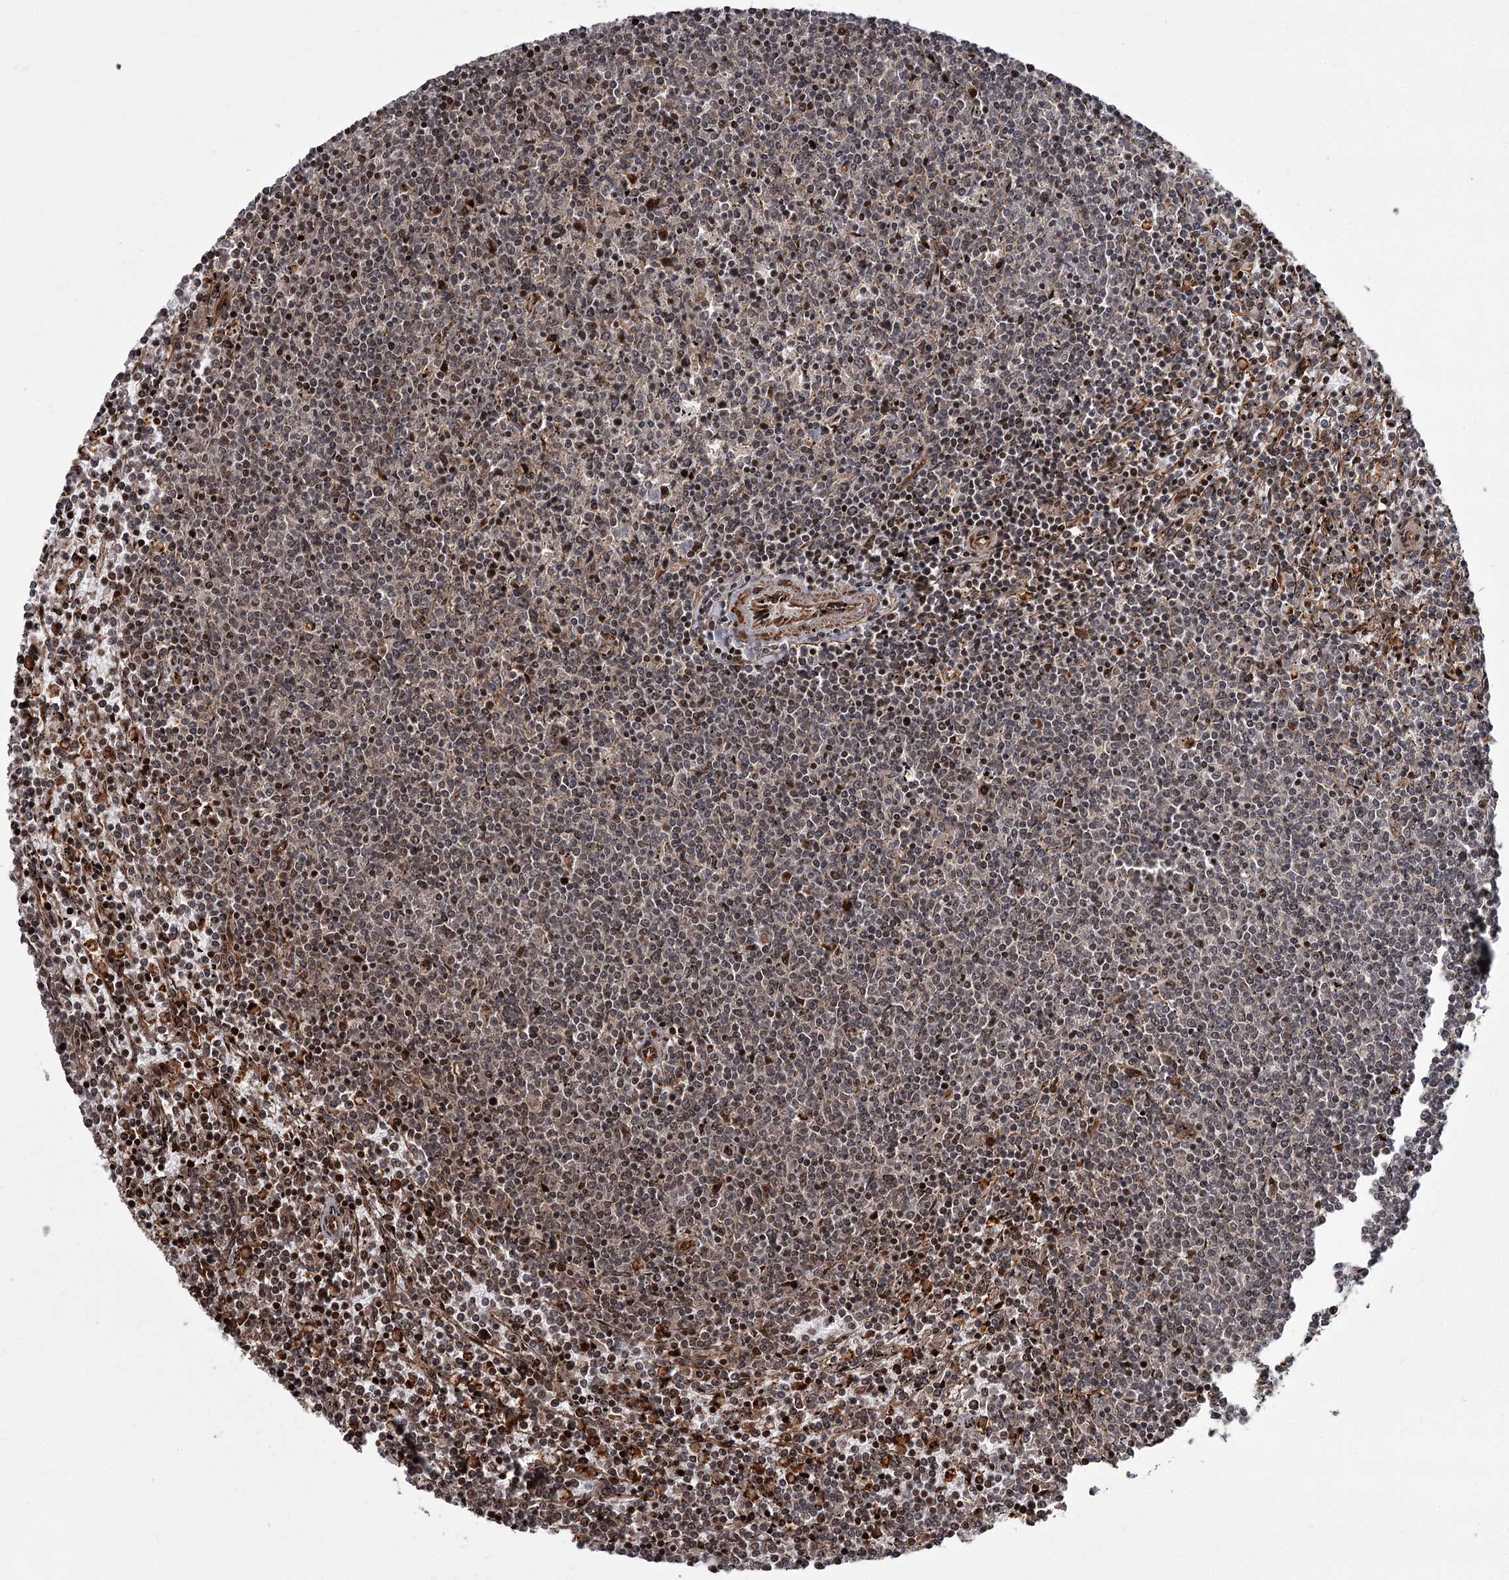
{"staining": {"intensity": "moderate", "quantity": "25%-75%", "location": "cytoplasmic/membranous,nuclear"}, "tissue": "lymphoma", "cell_type": "Tumor cells", "image_type": "cancer", "snomed": [{"axis": "morphology", "description": "Malignant lymphoma, non-Hodgkin's type, Low grade"}, {"axis": "topography", "description": "Spleen"}], "caption": "Immunohistochemistry staining of lymphoma, which reveals medium levels of moderate cytoplasmic/membranous and nuclear positivity in about 25%-75% of tumor cells indicating moderate cytoplasmic/membranous and nuclear protein positivity. The staining was performed using DAB (brown) for protein detection and nuclei were counterstained in hematoxylin (blue).", "gene": "THAP9", "patient": {"sex": "female", "age": 50}}